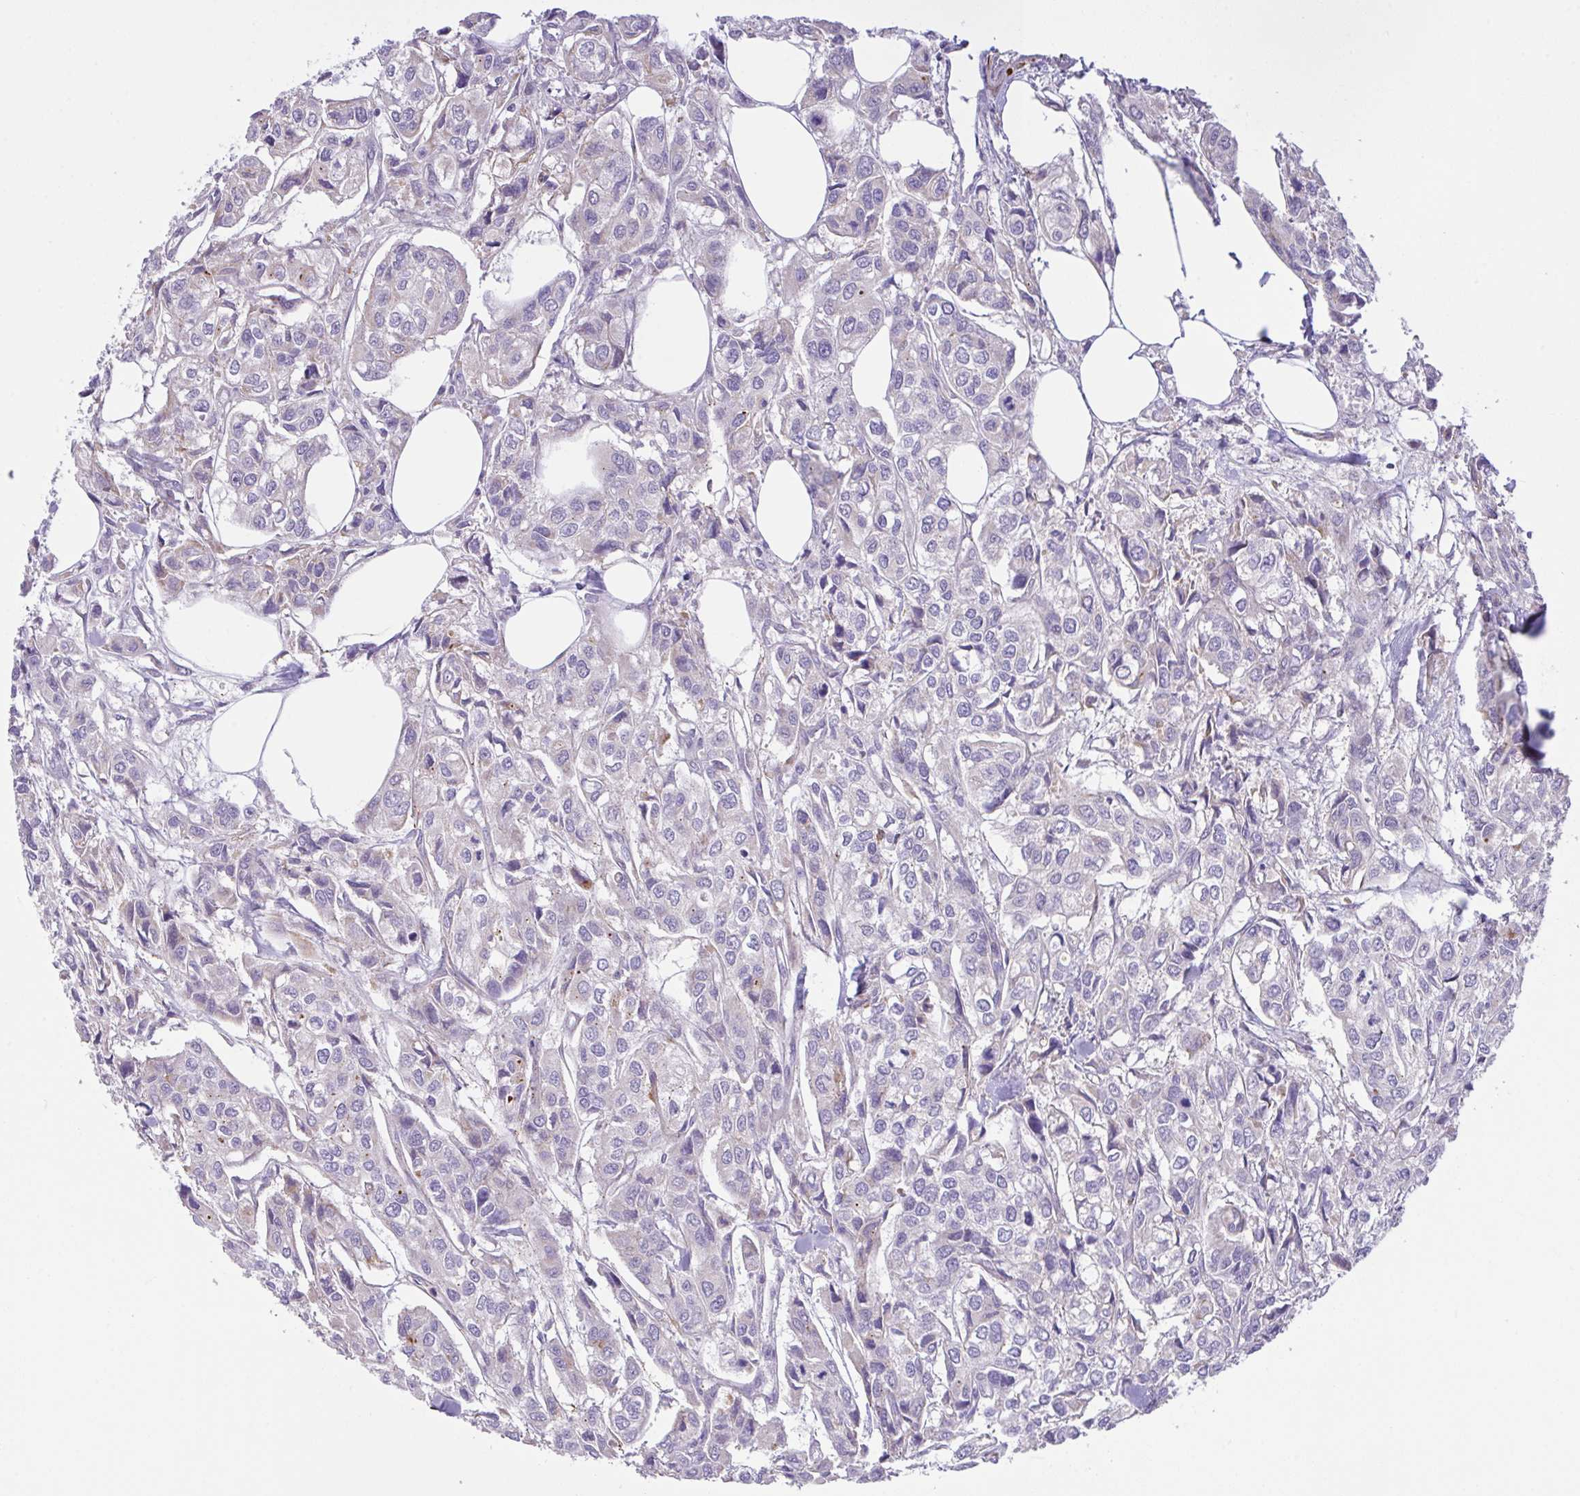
{"staining": {"intensity": "negative", "quantity": "none", "location": "none"}, "tissue": "urothelial cancer", "cell_type": "Tumor cells", "image_type": "cancer", "snomed": [{"axis": "morphology", "description": "Urothelial carcinoma, High grade"}, {"axis": "topography", "description": "Urinary bladder"}], "caption": "This is an immunohistochemistry (IHC) photomicrograph of urothelial carcinoma (high-grade). There is no staining in tumor cells.", "gene": "CHDH", "patient": {"sex": "male", "age": 67}}